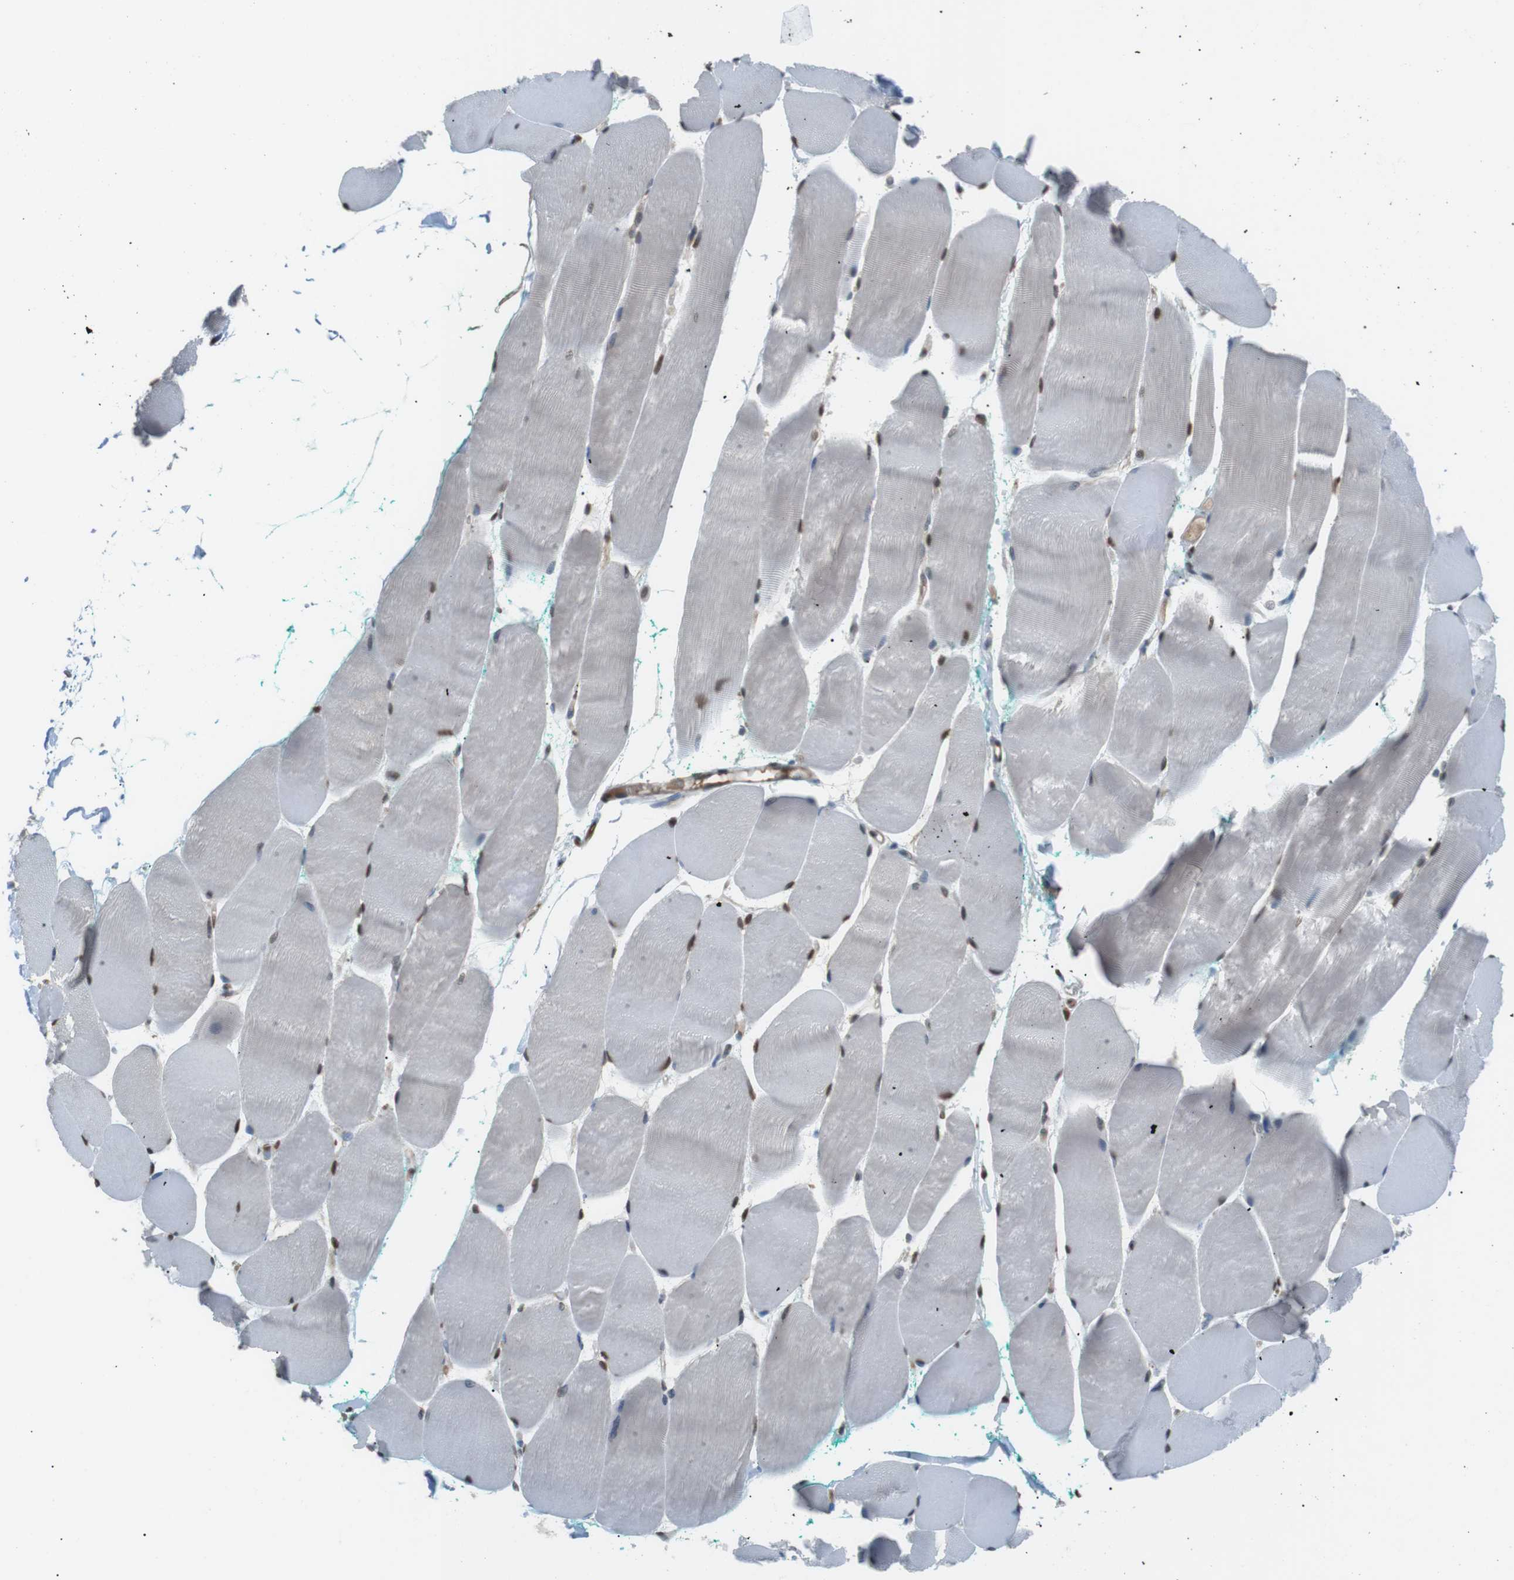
{"staining": {"intensity": "moderate", "quantity": "25%-75%", "location": "nuclear"}, "tissue": "skeletal muscle", "cell_type": "Myocytes", "image_type": "normal", "snomed": [{"axis": "morphology", "description": "Normal tissue, NOS"}, {"axis": "morphology", "description": "Squamous cell carcinoma, NOS"}, {"axis": "topography", "description": "Skeletal muscle"}], "caption": "IHC image of unremarkable skeletal muscle stained for a protein (brown), which shows medium levels of moderate nuclear staining in approximately 25%-75% of myocytes.", "gene": "SRPK2", "patient": {"sex": "male", "age": 51}}